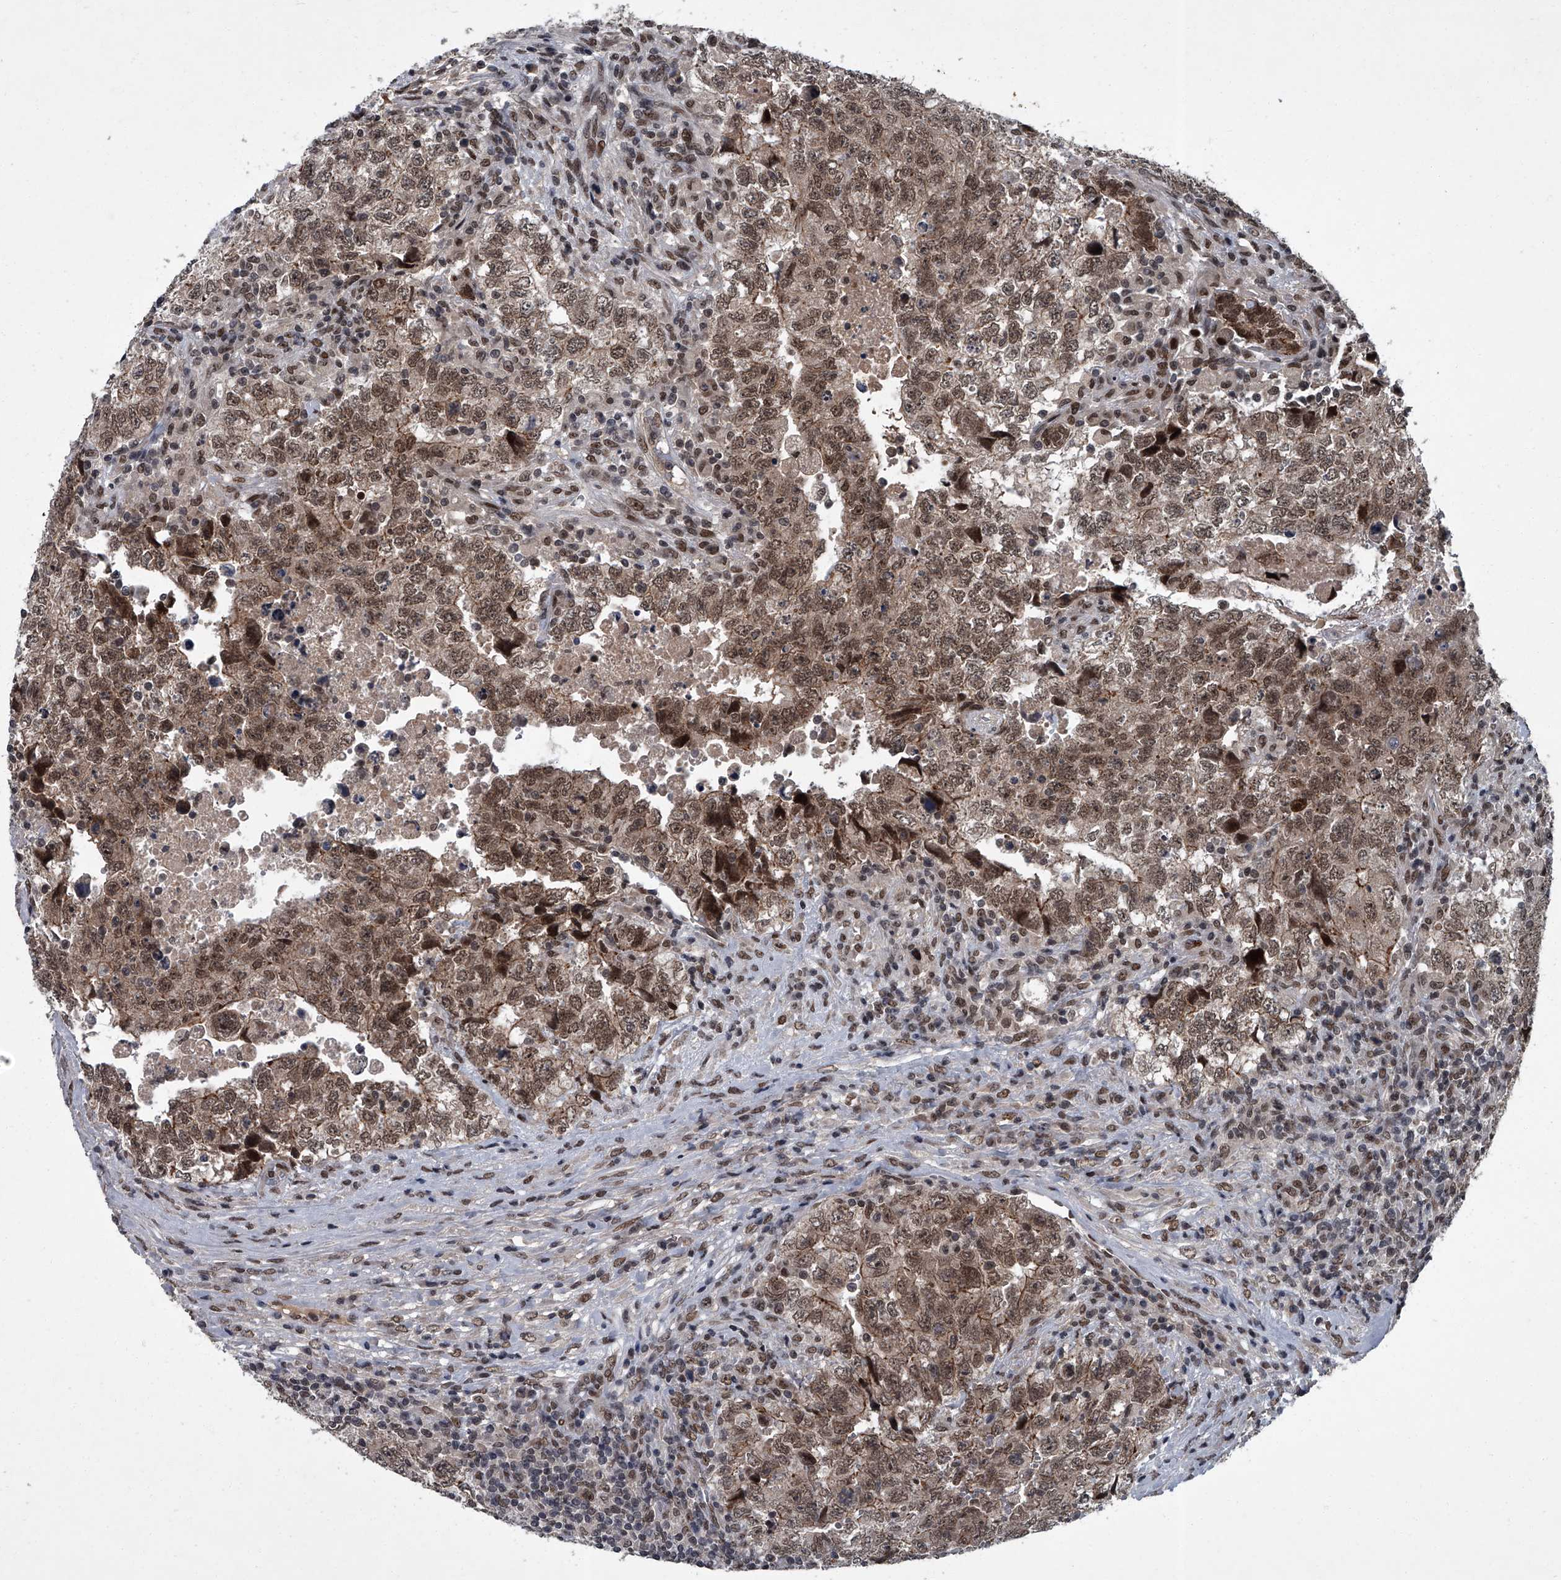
{"staining": {"intensity": "moderate", "quantity": ">75%", "location": "cytoplasmic/membranous,nuclear"}, "tissue": "testis cancer", "cell_type": "Tumor cells", "image_type": "cancer", "snomed": [{"axis": "morphology", "description": "Carcinoma, Embryonal, NOS"}, {"axis": "topography", "description": "Testis"}], "caption": "A micrograph showing moderate cytoplasmic/membranous and nuclear staining in about >75% of tumor cells in embryonal carcinoma (testis), as visualized by brown immunohistochemical staining.", "gene": "ZNF518B", "patient": {"sex": "male", "age": 37}}